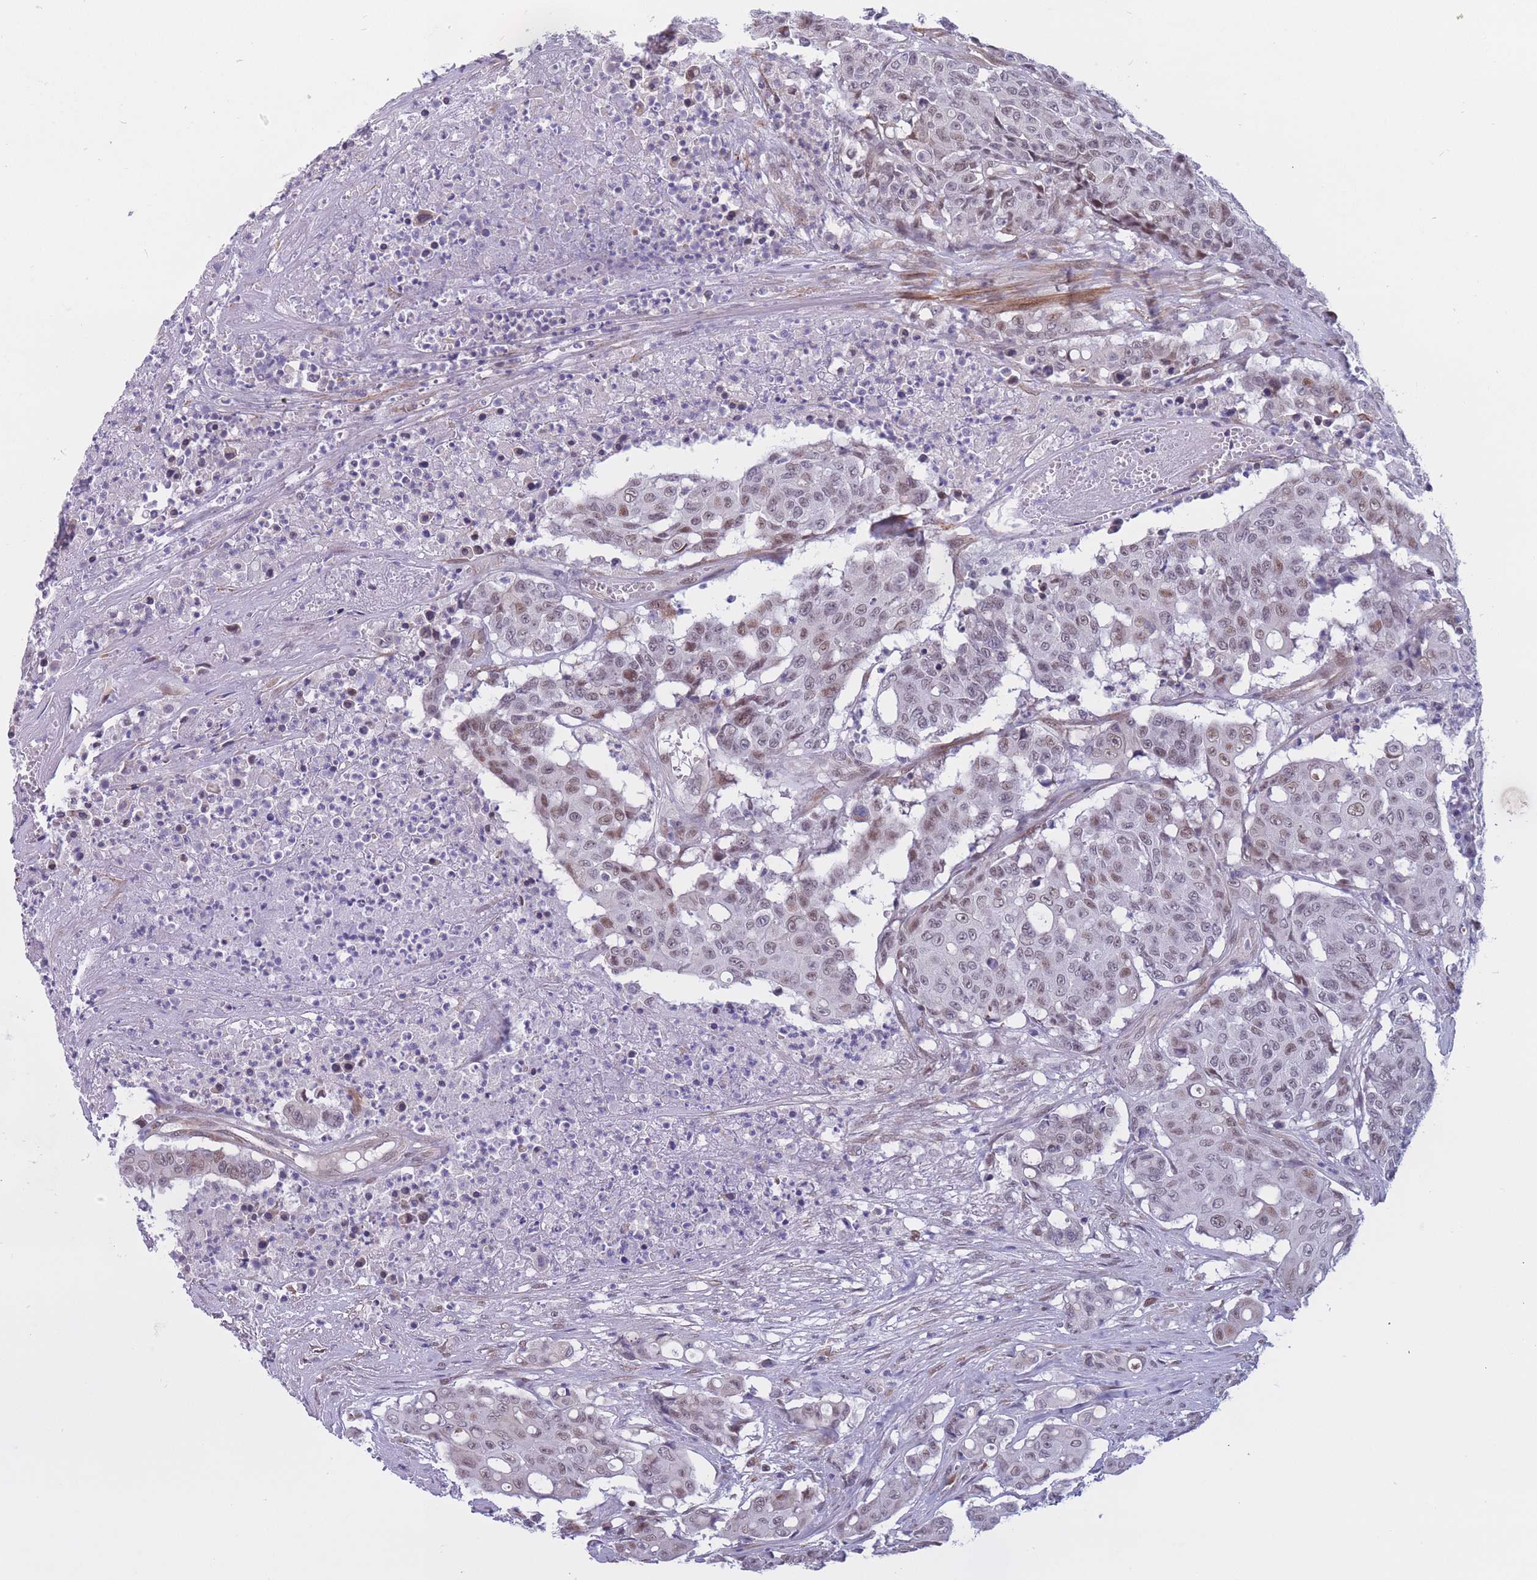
{"staining": {"intensity": "weak", "quantity": "<25%", "location": "nuclear"}, "tissue": "colorectal cancer", "cell_type": "Tumor cells", "image_type": "cancer", "snomed": [{"axis": "morphology", "description": "Adenocarcinoma, NOS"}, {"axis": "topography", "description": "Colon"}], "caption": "DAB immunohistochemical staining of human colorectal adenocarcinoma shows no significant positivity in tumor cells.", "gene": "BCL9L", "patient": {"sex": "male", "age": 51}}